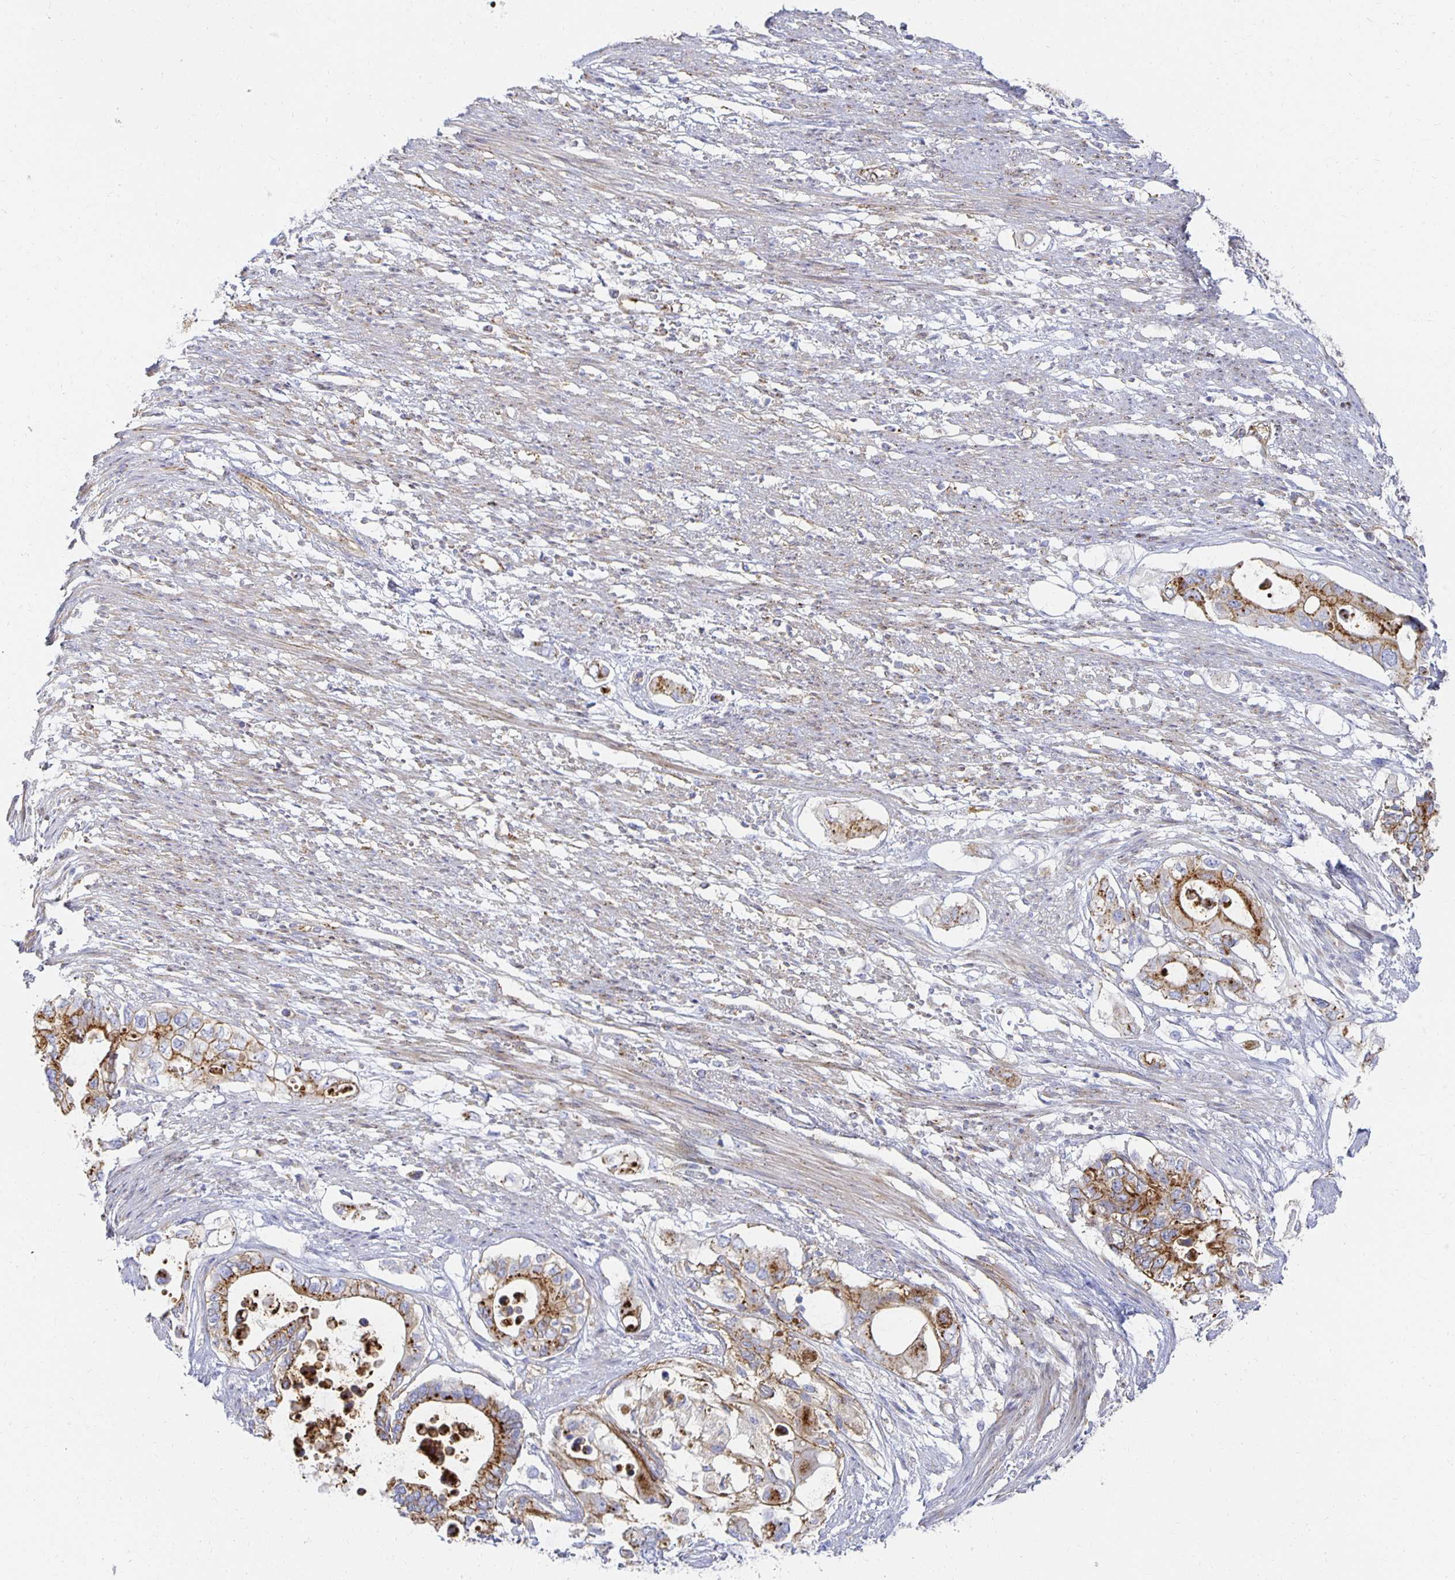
{"staining": {"intensity": "strong", "quantity": ">75%", "location": "cytoplasmic/membranous"}, "tissue": "pancreatic cancer", "cell_type": "Tumor cells", "image_type": "cancer", "snomed": [{"axis": "morphology", "description": "Adenocarcinoma, NOS"}, {"axis": "topography", "description": "Pancreas"}], "caption": "Immunohistochemistry micrograph of pancreatic cancer stained for a protein (brown), which displays high levels of strong cytoplasmic/membranous positivity in approximately >75% of tumor cells.", "gene": "TAAR1", "patient": {"sex": "female", "age": 63}}